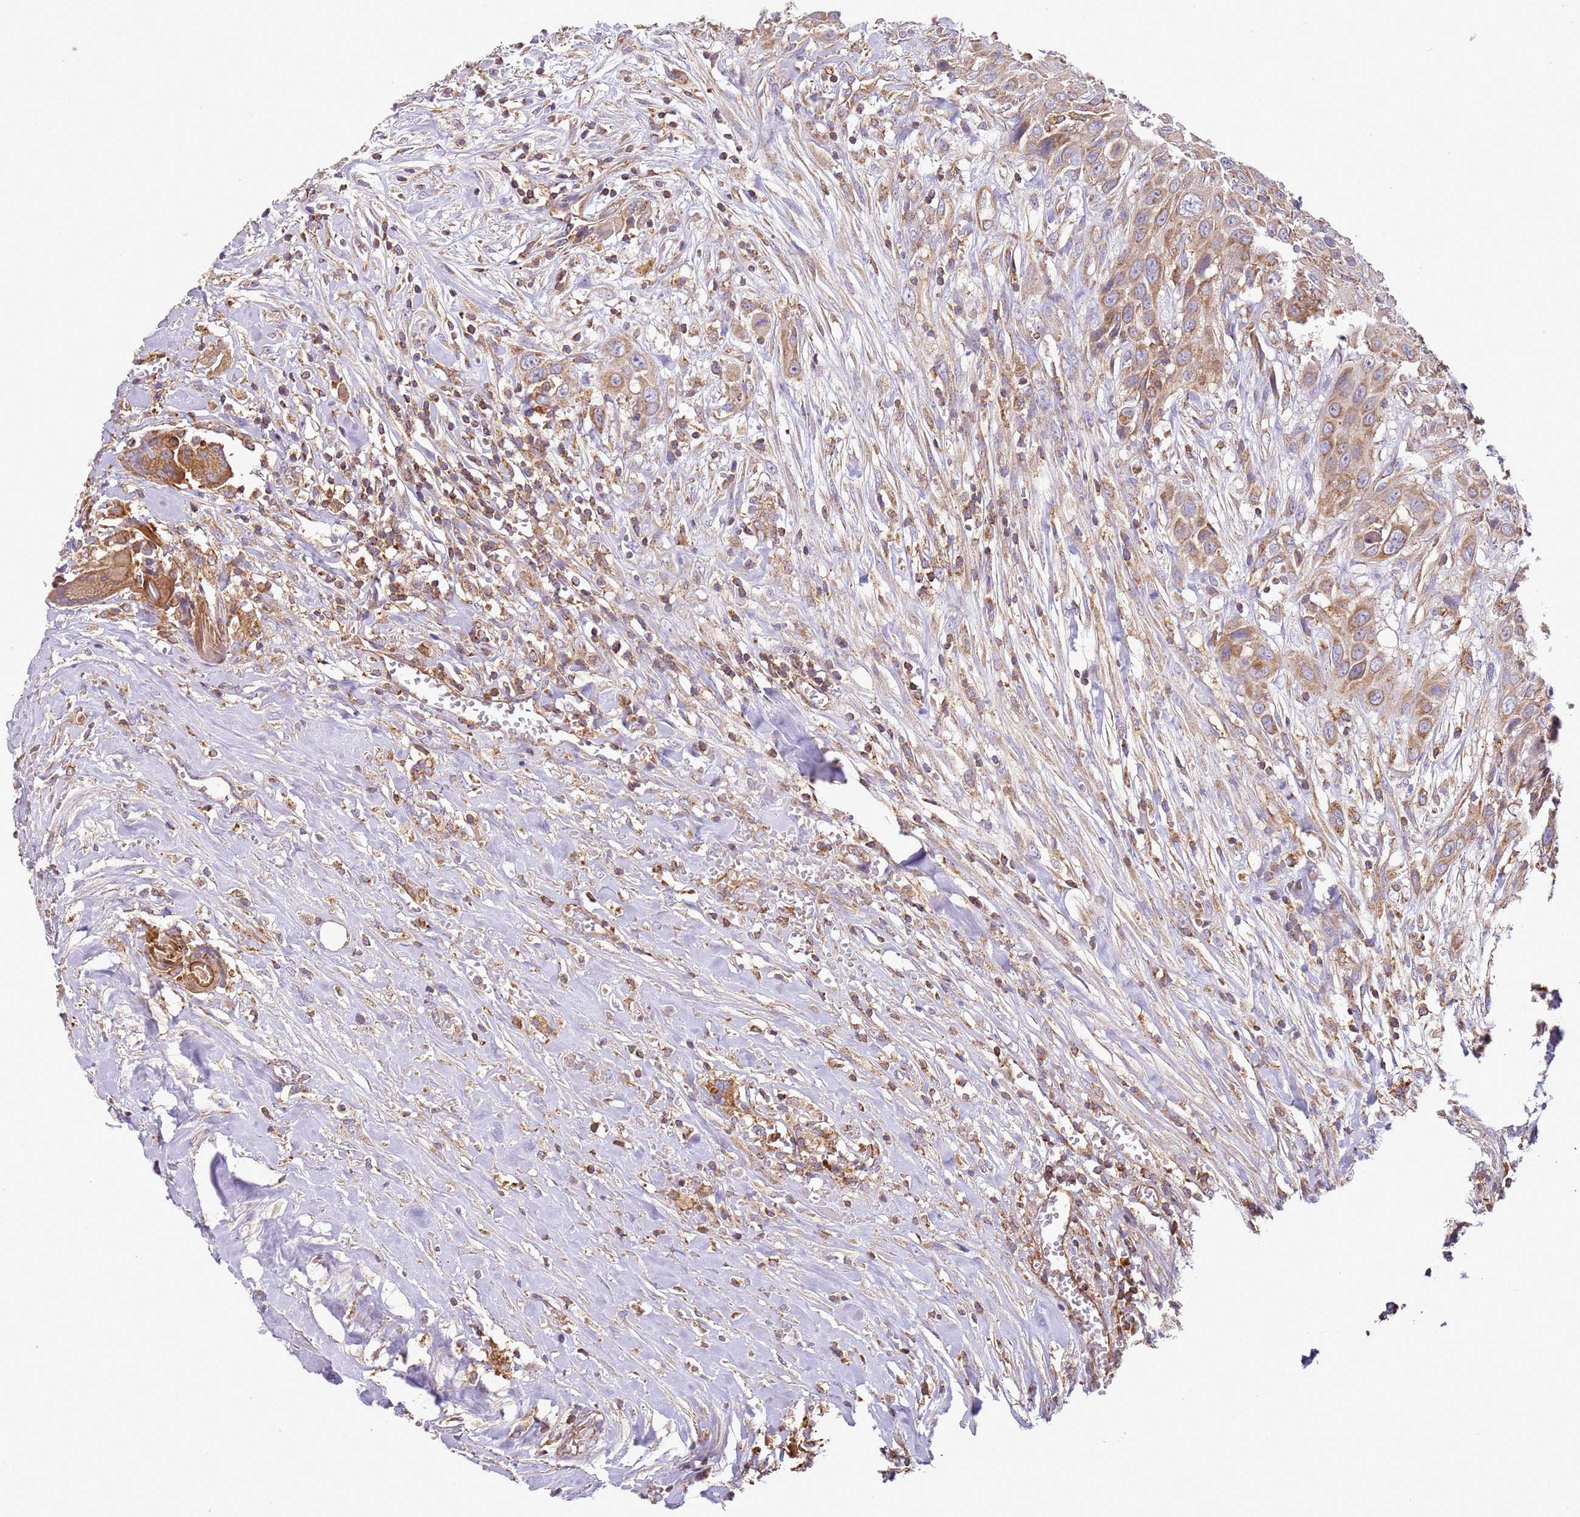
{"staining": {"intensity": "moderate", "quantity": ">75%", "location": "cytoplasmic/membranous"}, "tissue": "head and neck cancer", "cell_type": "Tumor cells", "image_type": "cancer", "snomed": [{"axis": "morphology", "description": "Squamous cell carcinoma, NOS"}, {"axis": "topography", "description": "Head-Neck"}], "caption": "Head and neck cancer (squamous cell carcinoma) stained with DAB (3,3'-diaminobenzidine) immunohistochemistry exhibits medium levels of moderate cytoplasmic/membranous staining in about >75% of tumor cells.", "gene": "RMND5A", "patient": {"sex": "male", "age": 81}}